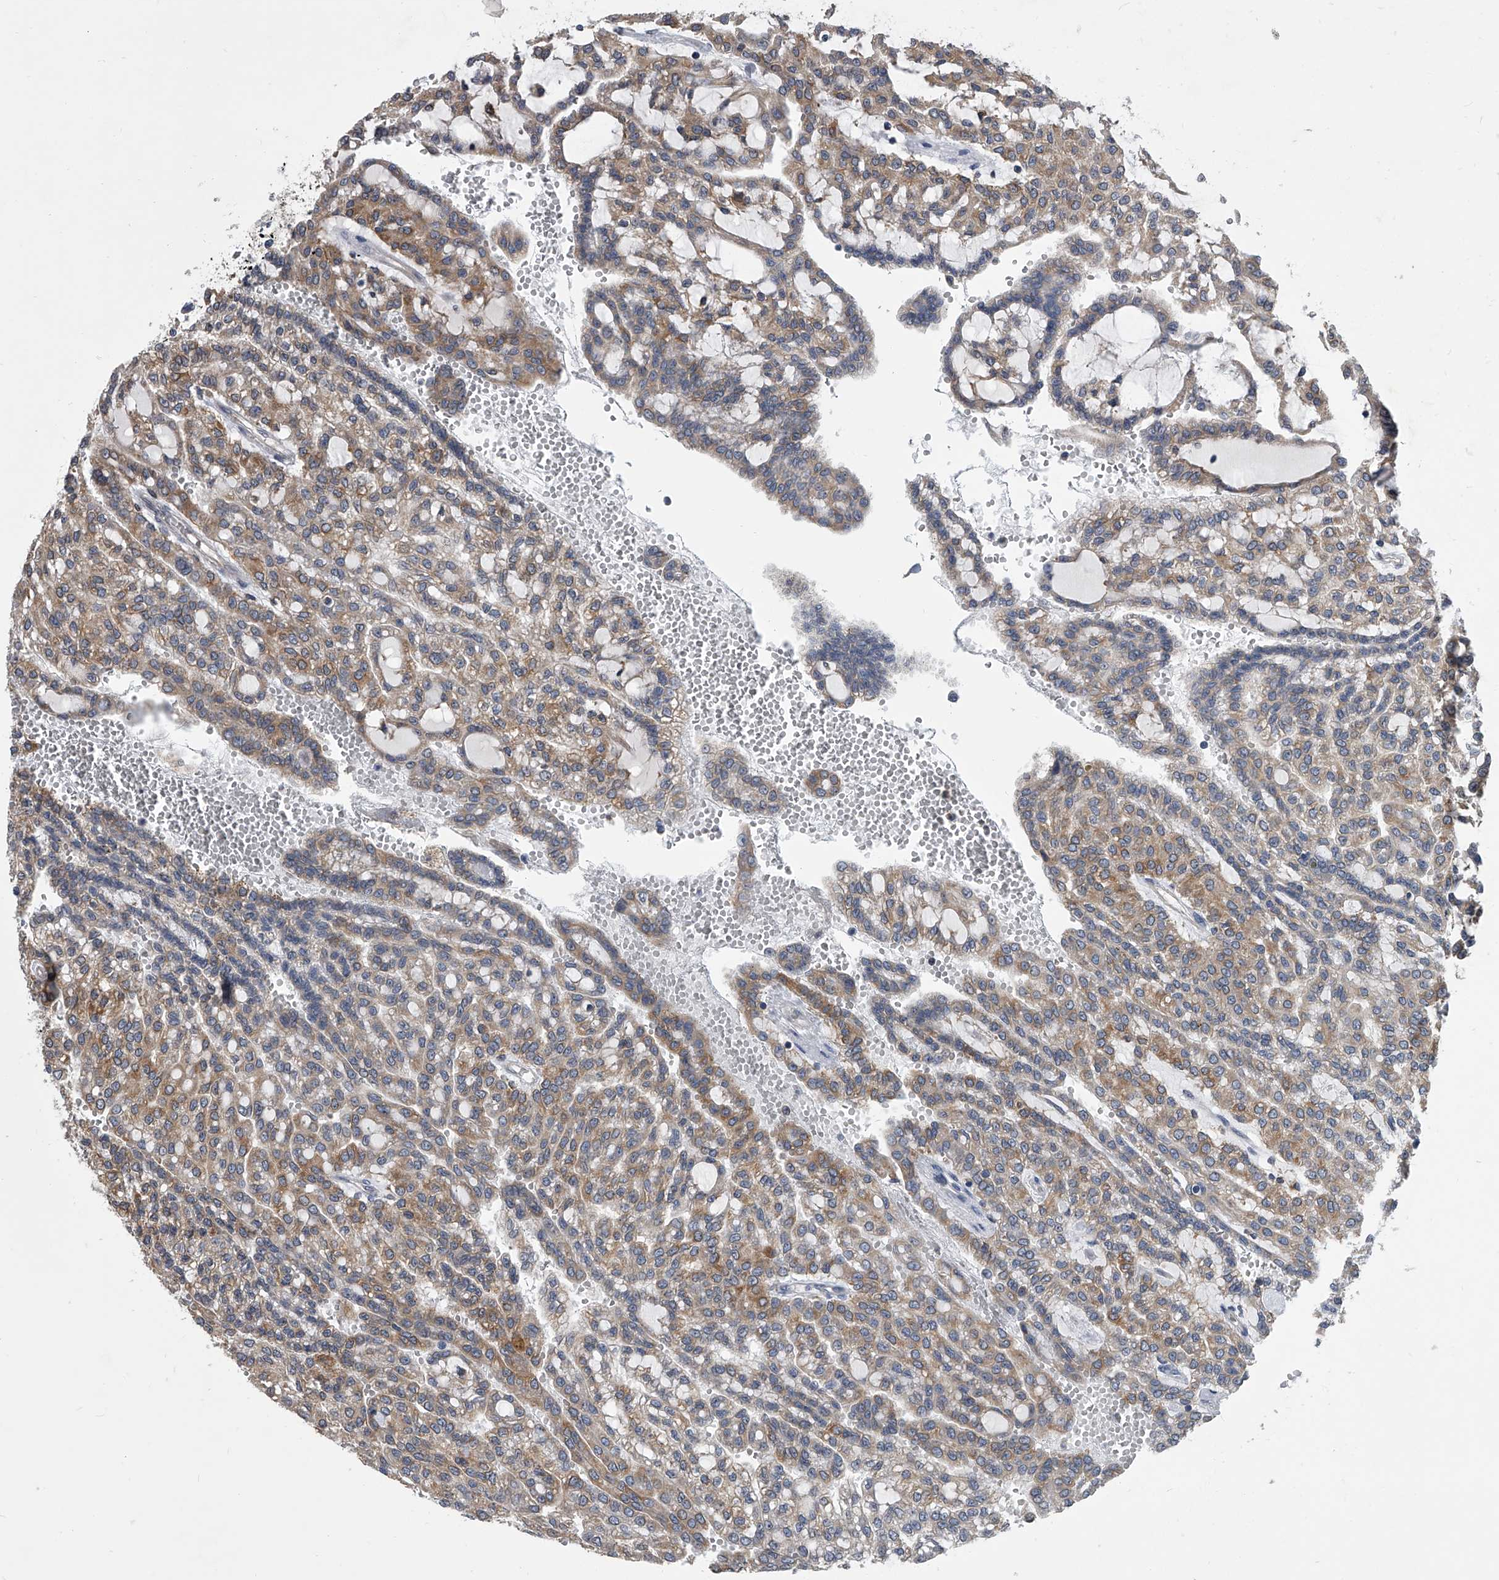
{"staining": {"intensity": "moderate", "quantity": "25%-75%", "location": "cytoplasmic/membranous"}, "tissue": "renal cancer", "cell_type": "Tumor cells", "image_type": "cancer", "snomed": [{"axis": "morphology", "description": "Adenocarcinoma, NOS"}, {"axis": "topography", "description": "Kidney"}], "caption": "Immunohistochemistry (IHC) photomicrograph of renal adenocarcinoma stained for a protein (brown), which displays medium levels of moderate cytoplasmic/membranous expression in about 25%-75% of tumor cells.", "gene": "MAP4K3", "patient": {"sex": "male", "age": 63}}